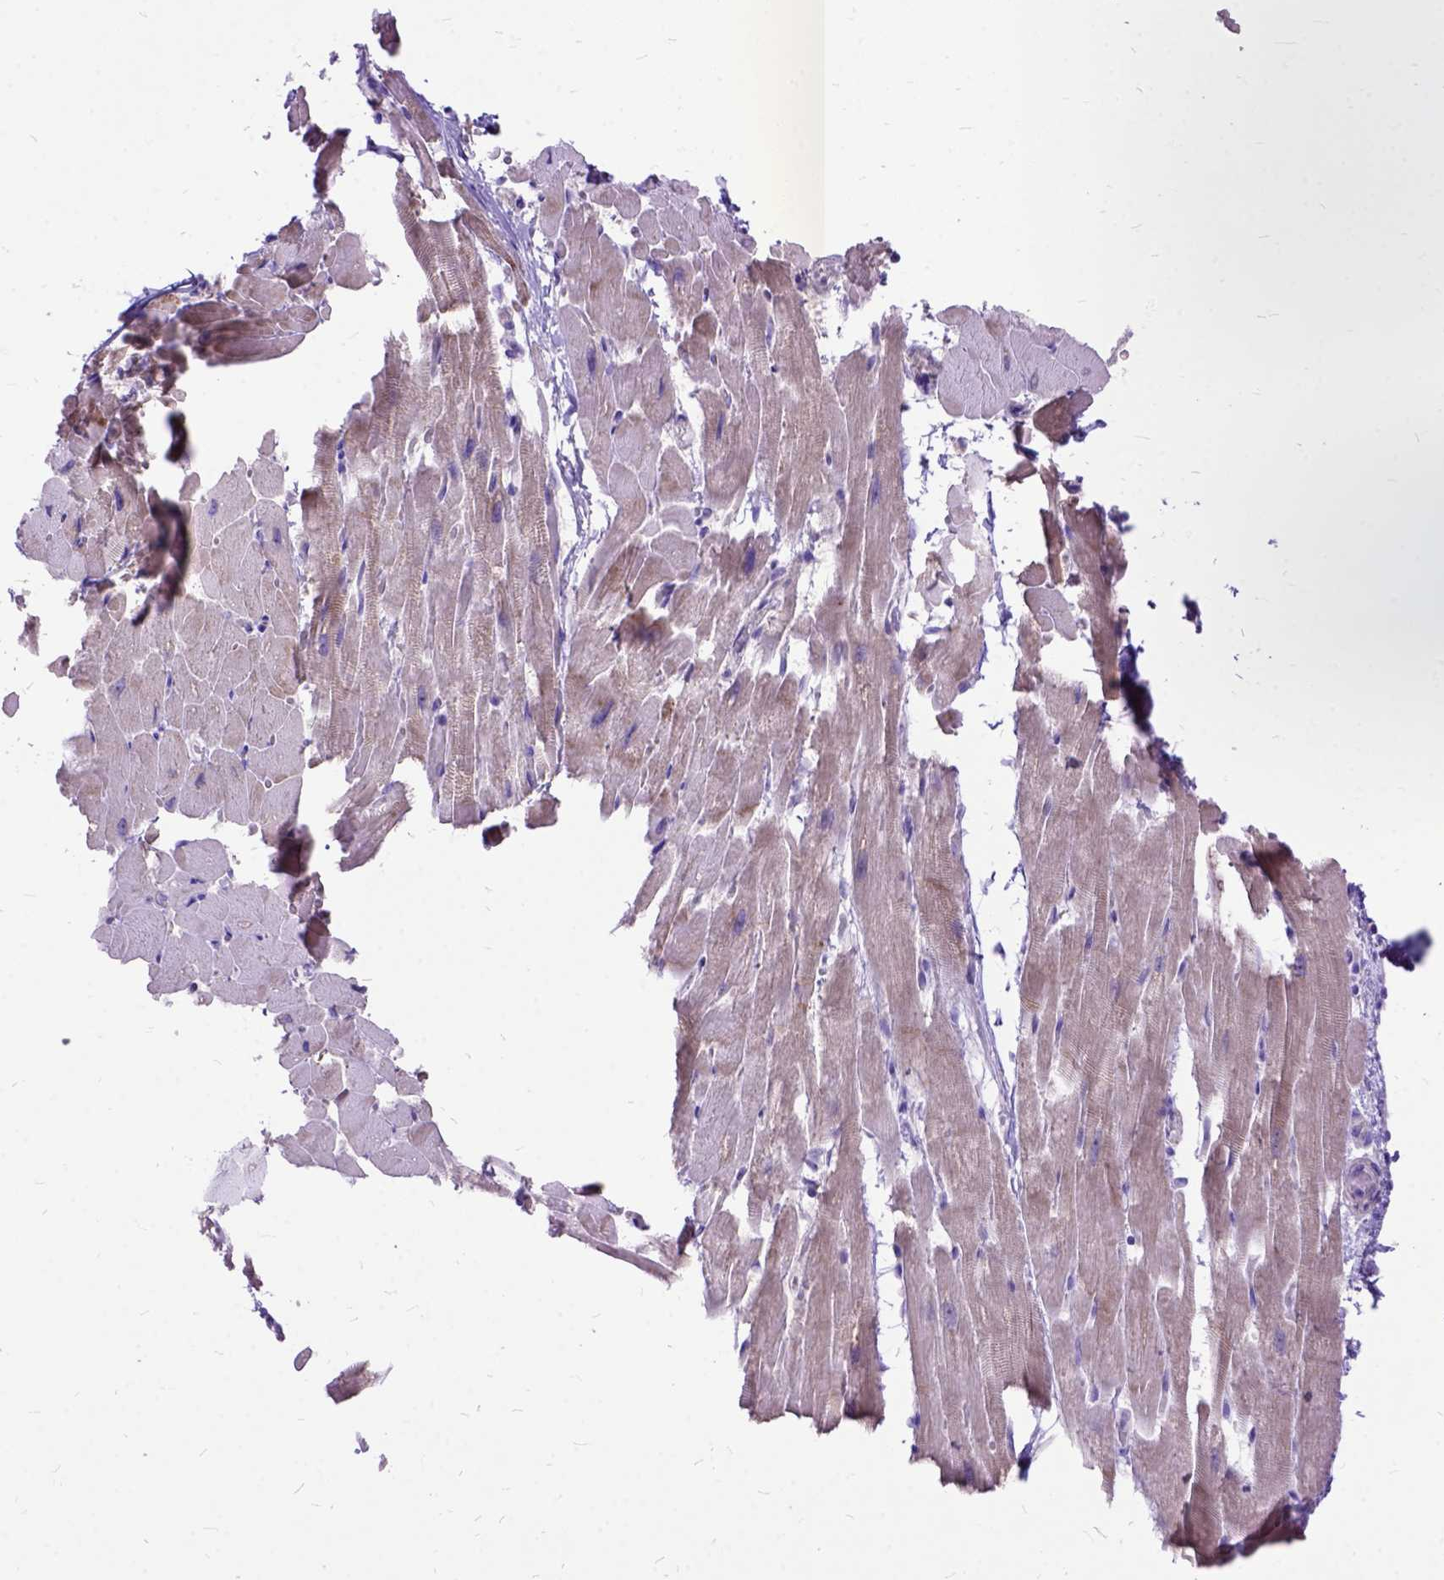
{"staining": {"intensity": "weak", "quantity": "<25%", "location": "cytoplasmic/membranous"}, "tissue": "heart muscle", "cell_type": "Cardiomyocytes", "image_type": "normal", "snomed": [{"axis": "morphology", "description": "Normal tissue, NOS"}, {"axis": "topography", "description": "Heart"}], "caption": "The histopathology image exhibits no significant expression in cardiomyocytes of heart muscle. (DAB immunohistochemistry (IHC) visualized using brightfield microscopy, high magnification).", "gene": "CTAG2", "patient": {"sex": "male", "age": 37}}